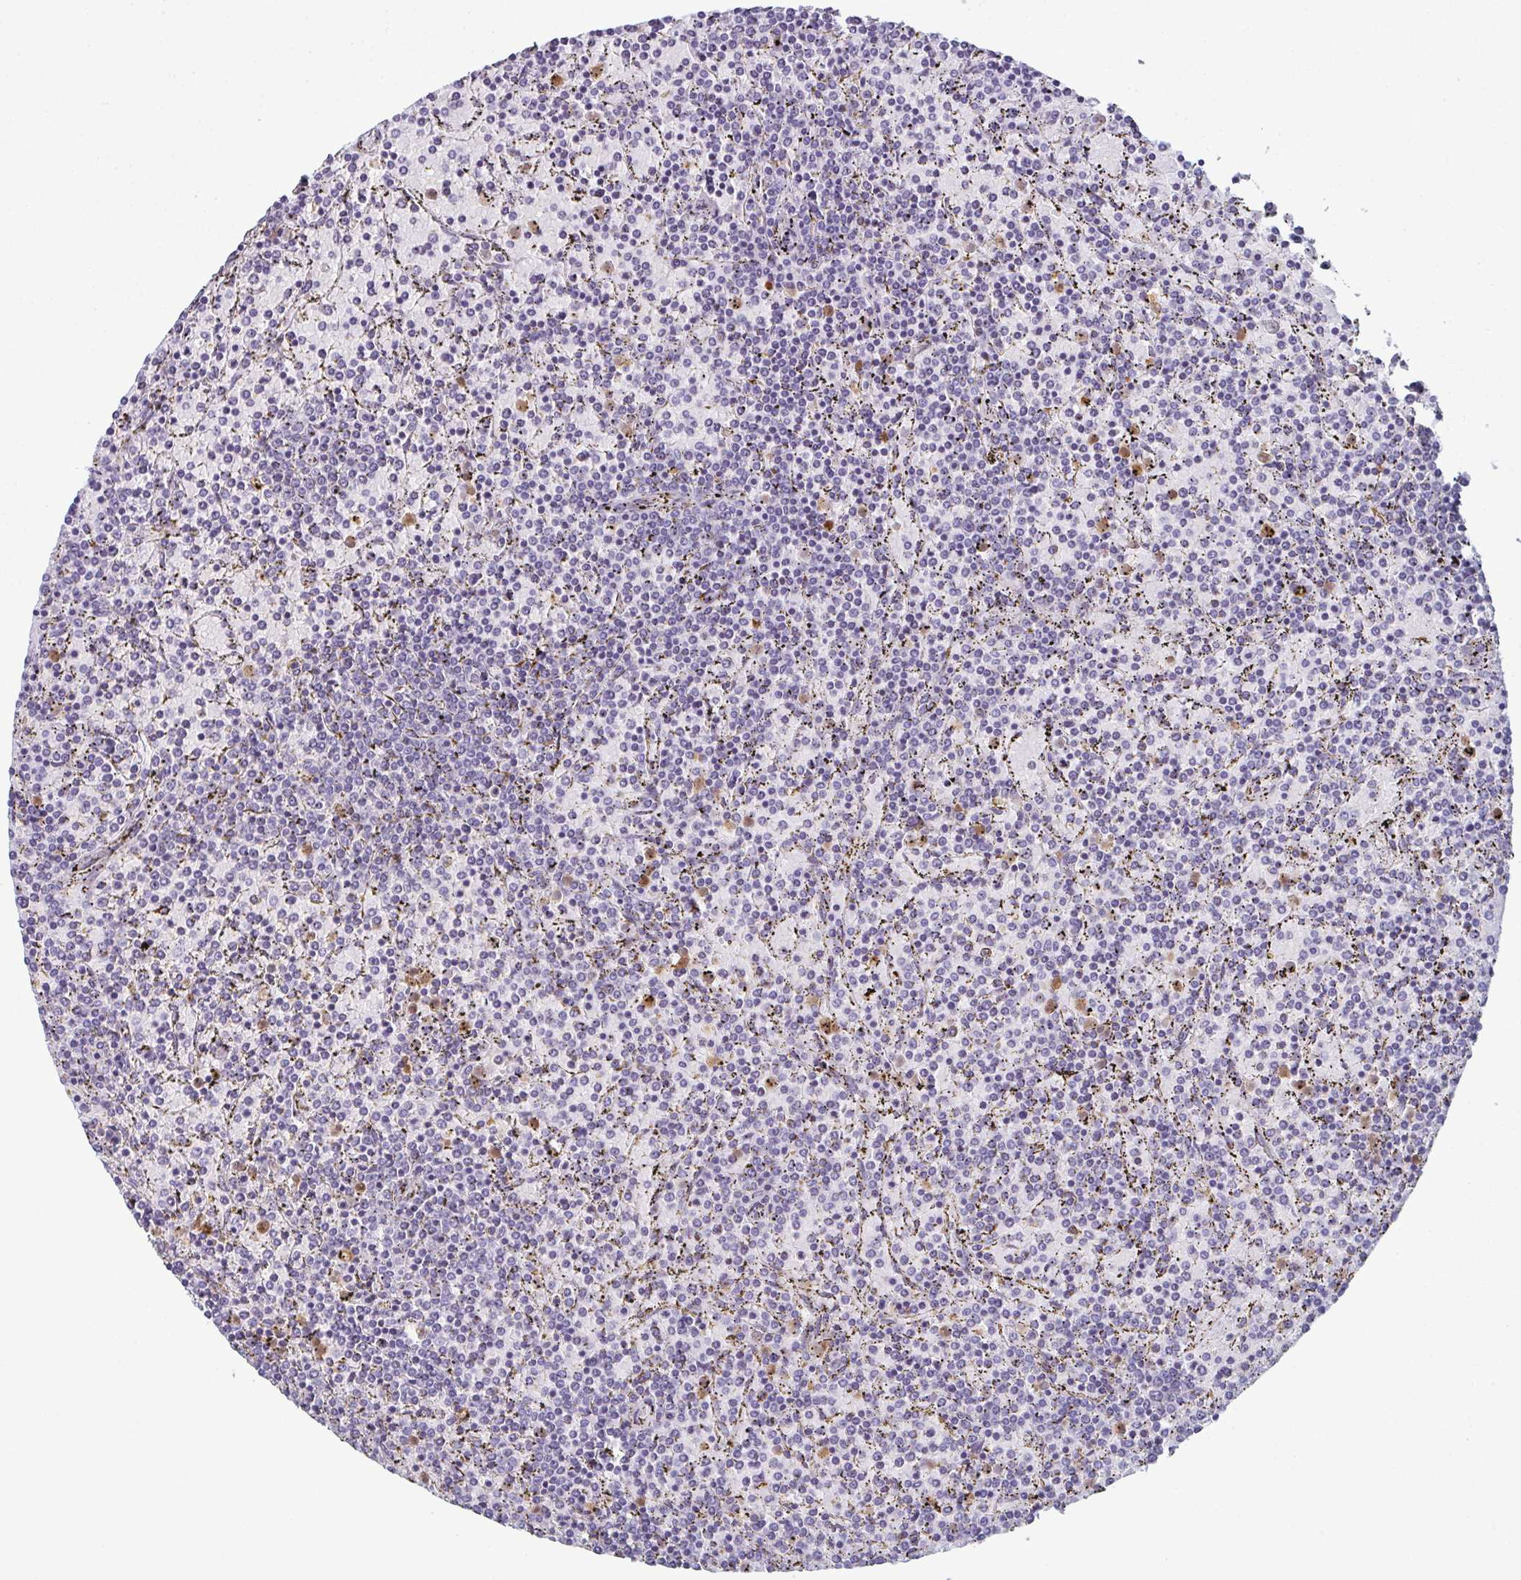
{"staining": {"intensity": "negative", "quantity": "none", "location": "none"}, "tissue": "lymphoma", "cell_type": "Tumor cells", "image_type": "cancer", "snomed": [{"axis": "morphology", "description": "Malignant lymphoma, non-Hodgkin's type, Low grade"}, {"axis": "topography", "description": "Spleen"}], "caption": "Immunohistochemical staining of malignant lymphoma, non-Hodgkin's type (low-grade) shows no significant positivity in tumor cells.", "gene": "CDA", "patient": {"sex": "female", "age": 77}}